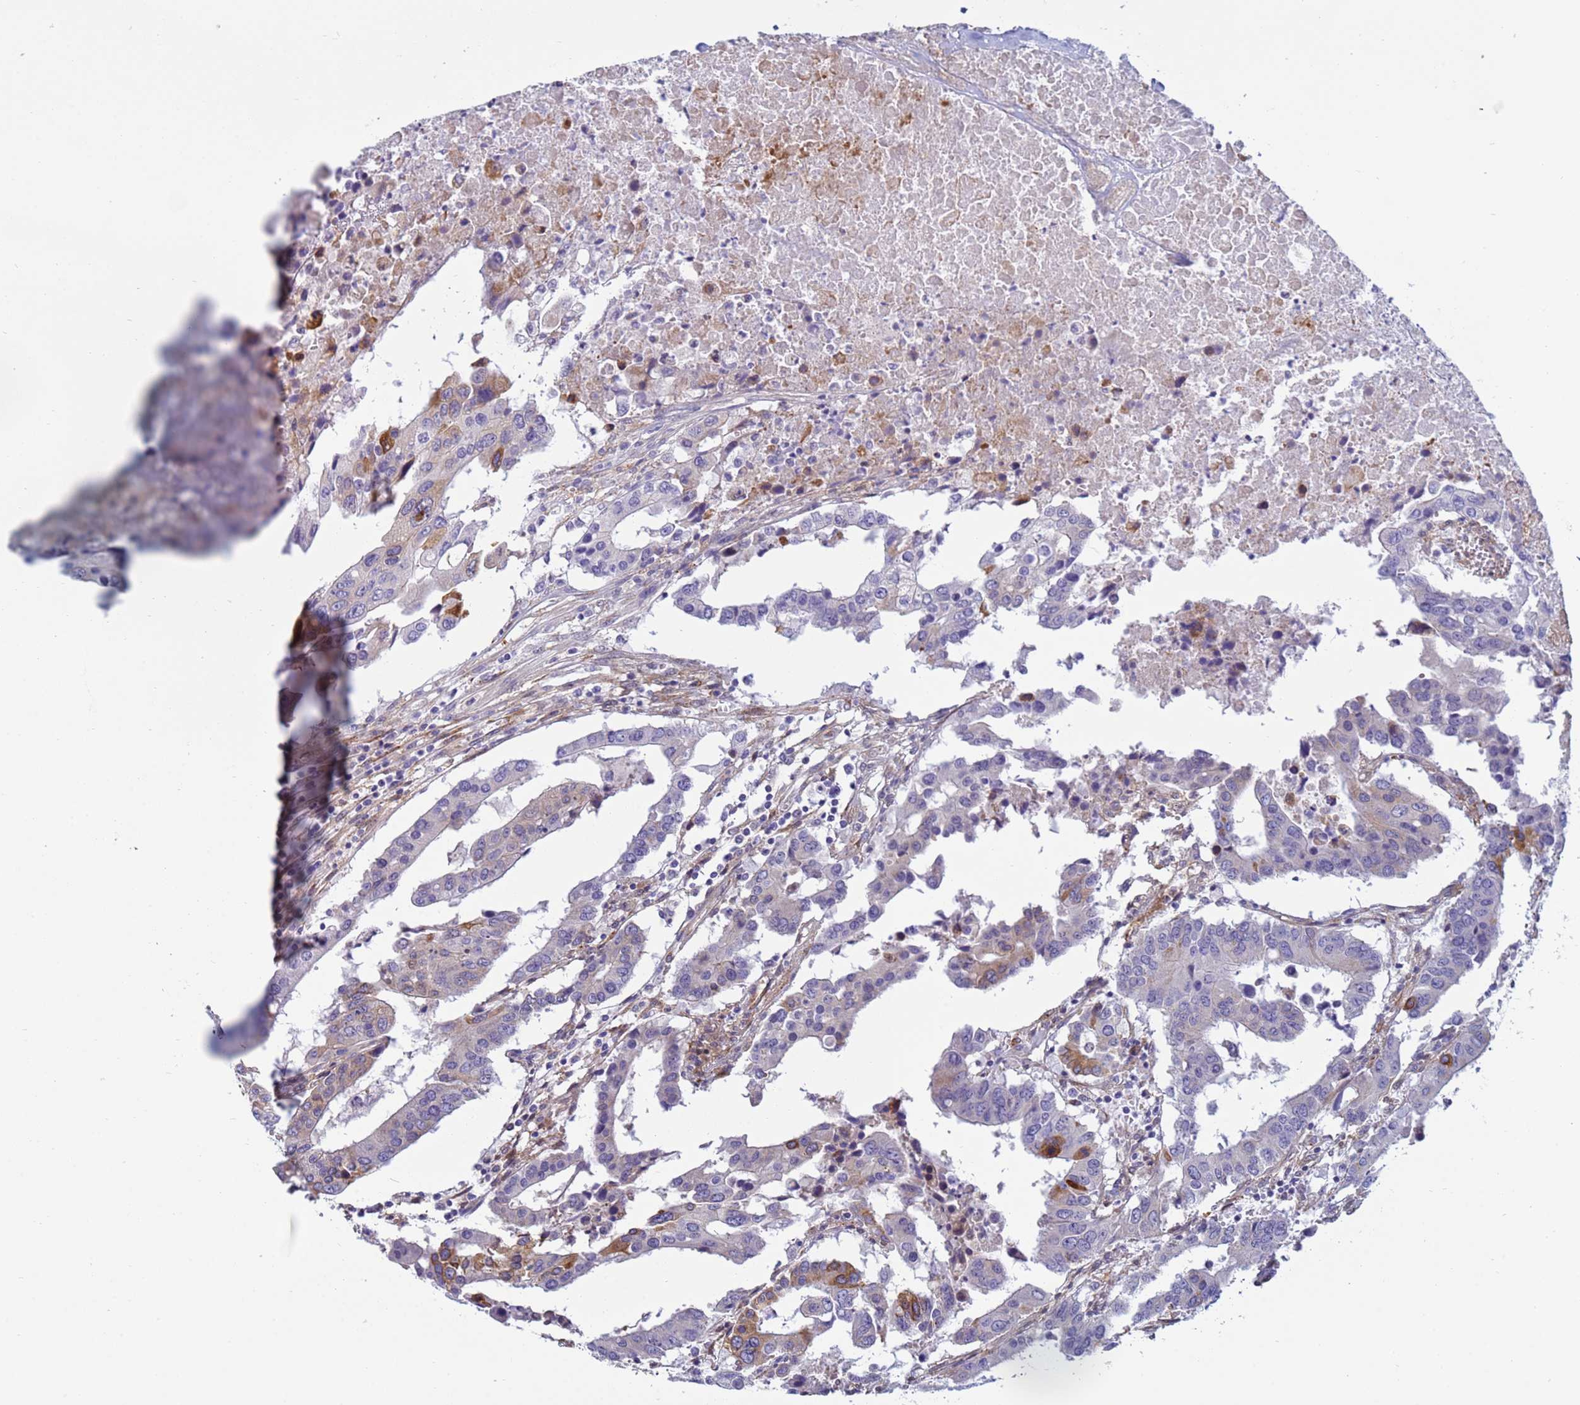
{"staining": {"intensity": "moderate", "quantity": "<25%", "location": "cytoplasmic/membranous"}, "tissue": "colorectal cancer", "cell_type": "Tumor cells", "image_type": "cancer", "snomed": [{"axis": "morphology", "description": "Adenocarcinoma, NOS"}, {"axis": "topography", "description": "Colon"}], "caption": "Human colorectal cancer stained with a brown dye reveals moderate cytoplasmic/membranous positive positivity in approximately <25% of tumor cells.", "gene": "TRPC6", "patient": {"sex": "male", "age": 77}}